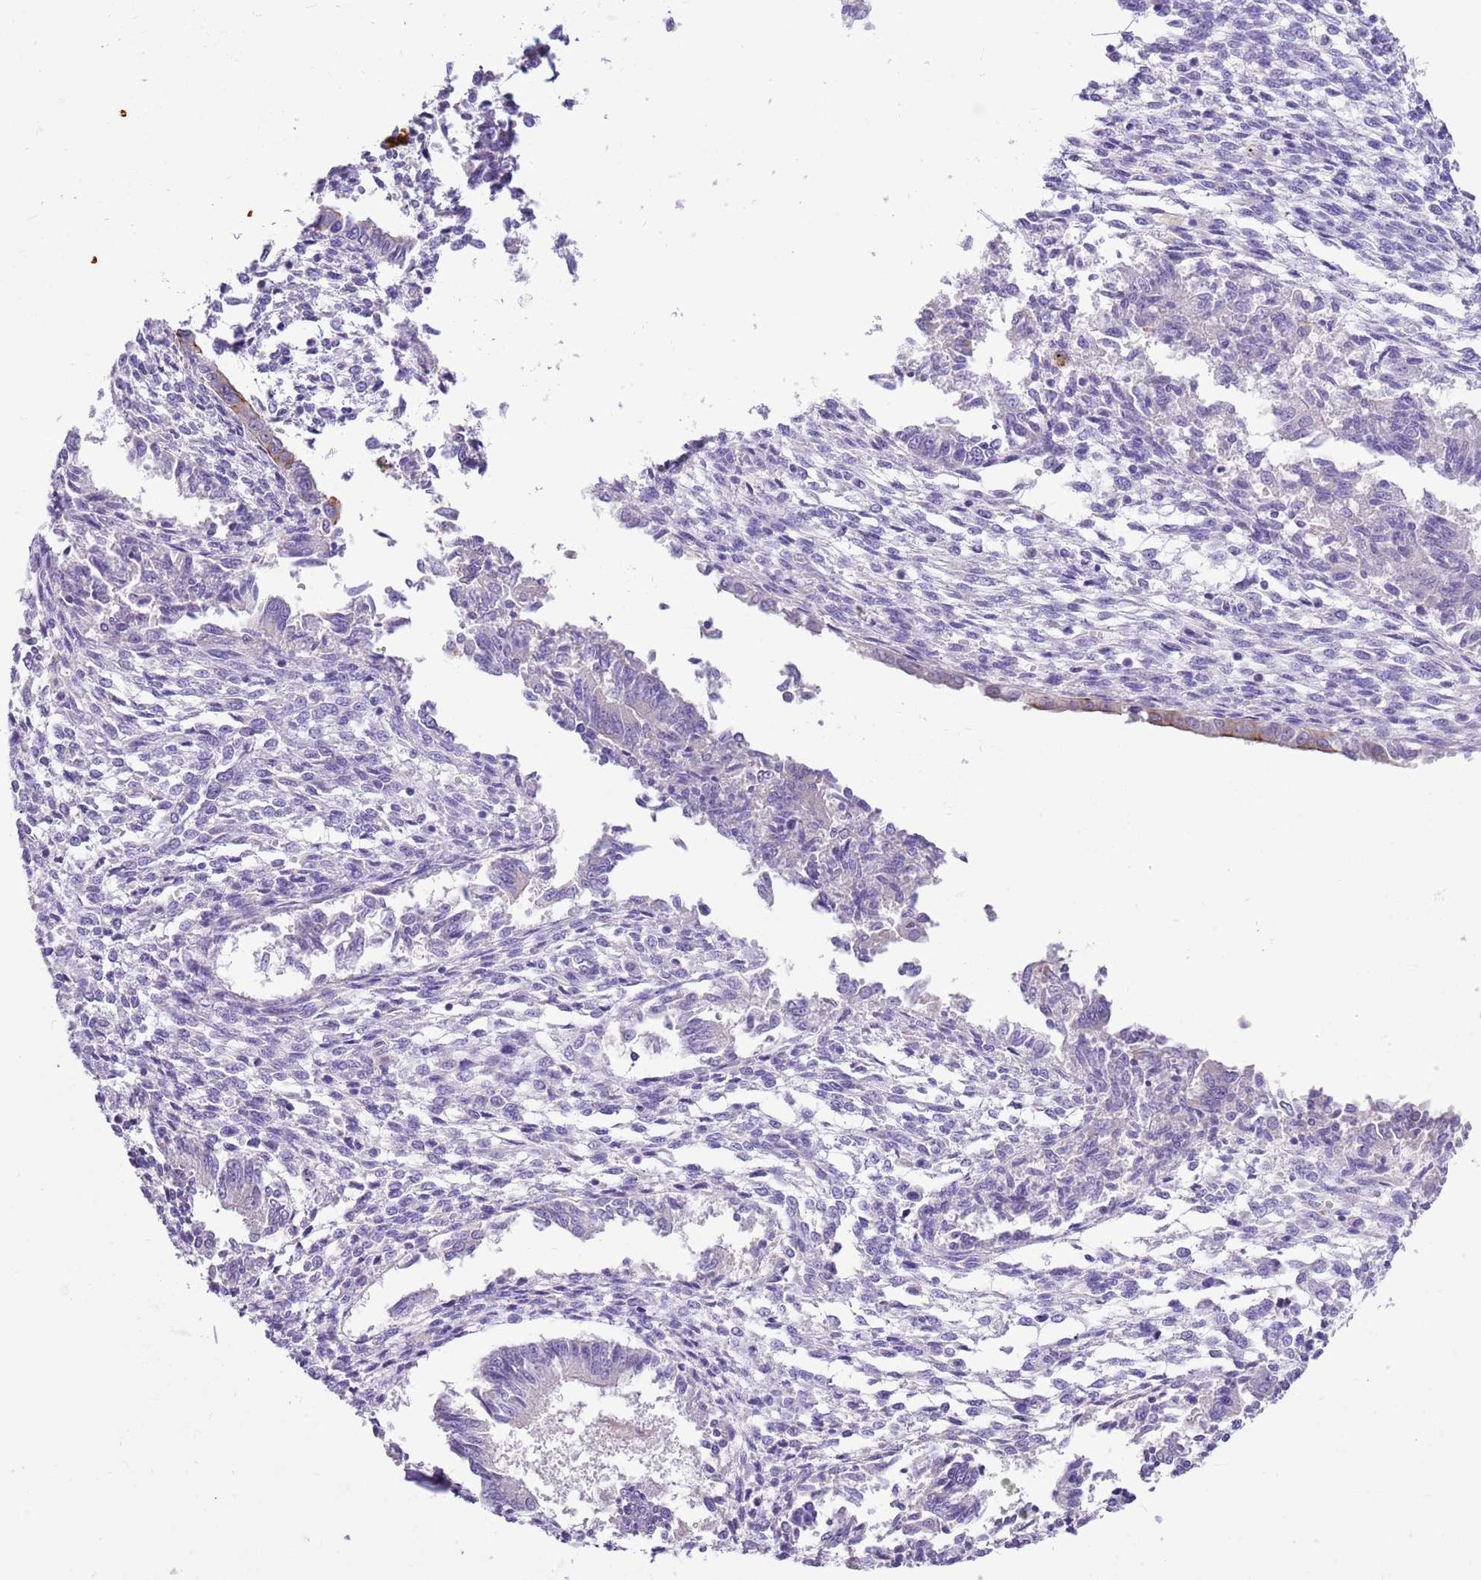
{"staining": {"intensity": "negative", "quantity": "none", "location": "none"}, "tissue": "endometrium", "cell_type": "Cells in endometrial stroma", "image_type": "normal", "snomed": [{"axis": "morphology", "description": "Normal tissue, NOS"}, {"axis": "topography", "description": "Uterus"}, {"axis": "topography", "description": "Endometrium"}], "caption": "A micrograph of endometrium stained for a protein demonstrates no brown staining in cells in endometrial stroma.", "gene": "R3HDM4", "patient": {"sex": "female", "age": 48}}